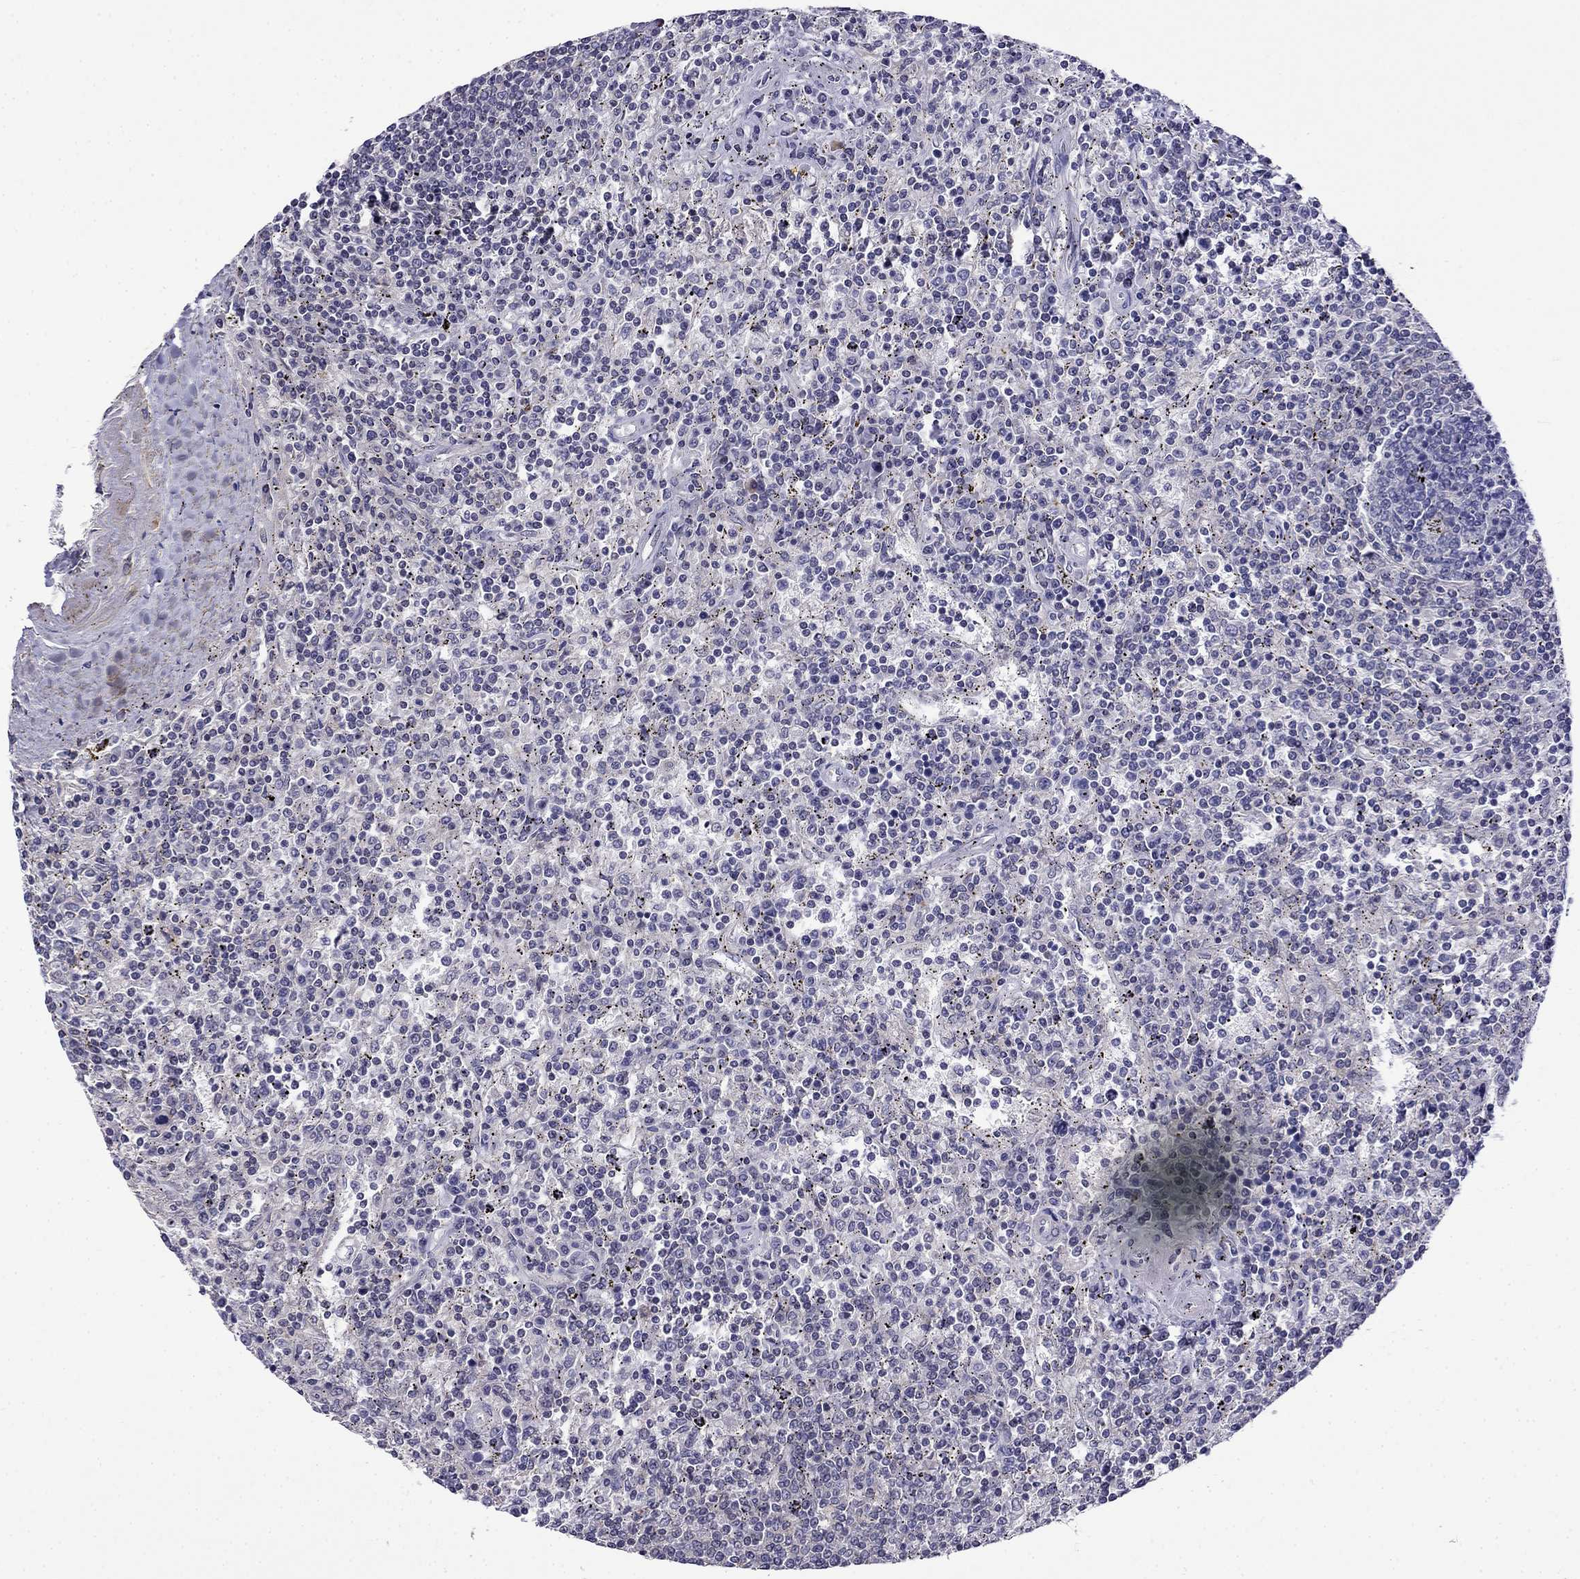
{"staining": {"intensity": "negative", "quantity": "none", "location": "none"}, "tissue": "lymphoma", "cell_type": "Tumor cells", "image_type": "cancer", "snomed": [{"axis": "morphology", "description": "Malignant lymphoma, non-Hodgkin's type, Low grade"}, {"axis": "topography", "description": "Spleen"}], "caption": "Immunohistochemistry of lymphoma displays no expression in tumor cells.", "gene": "PRR18", "patient": {"sex": "male", "age": 62}}